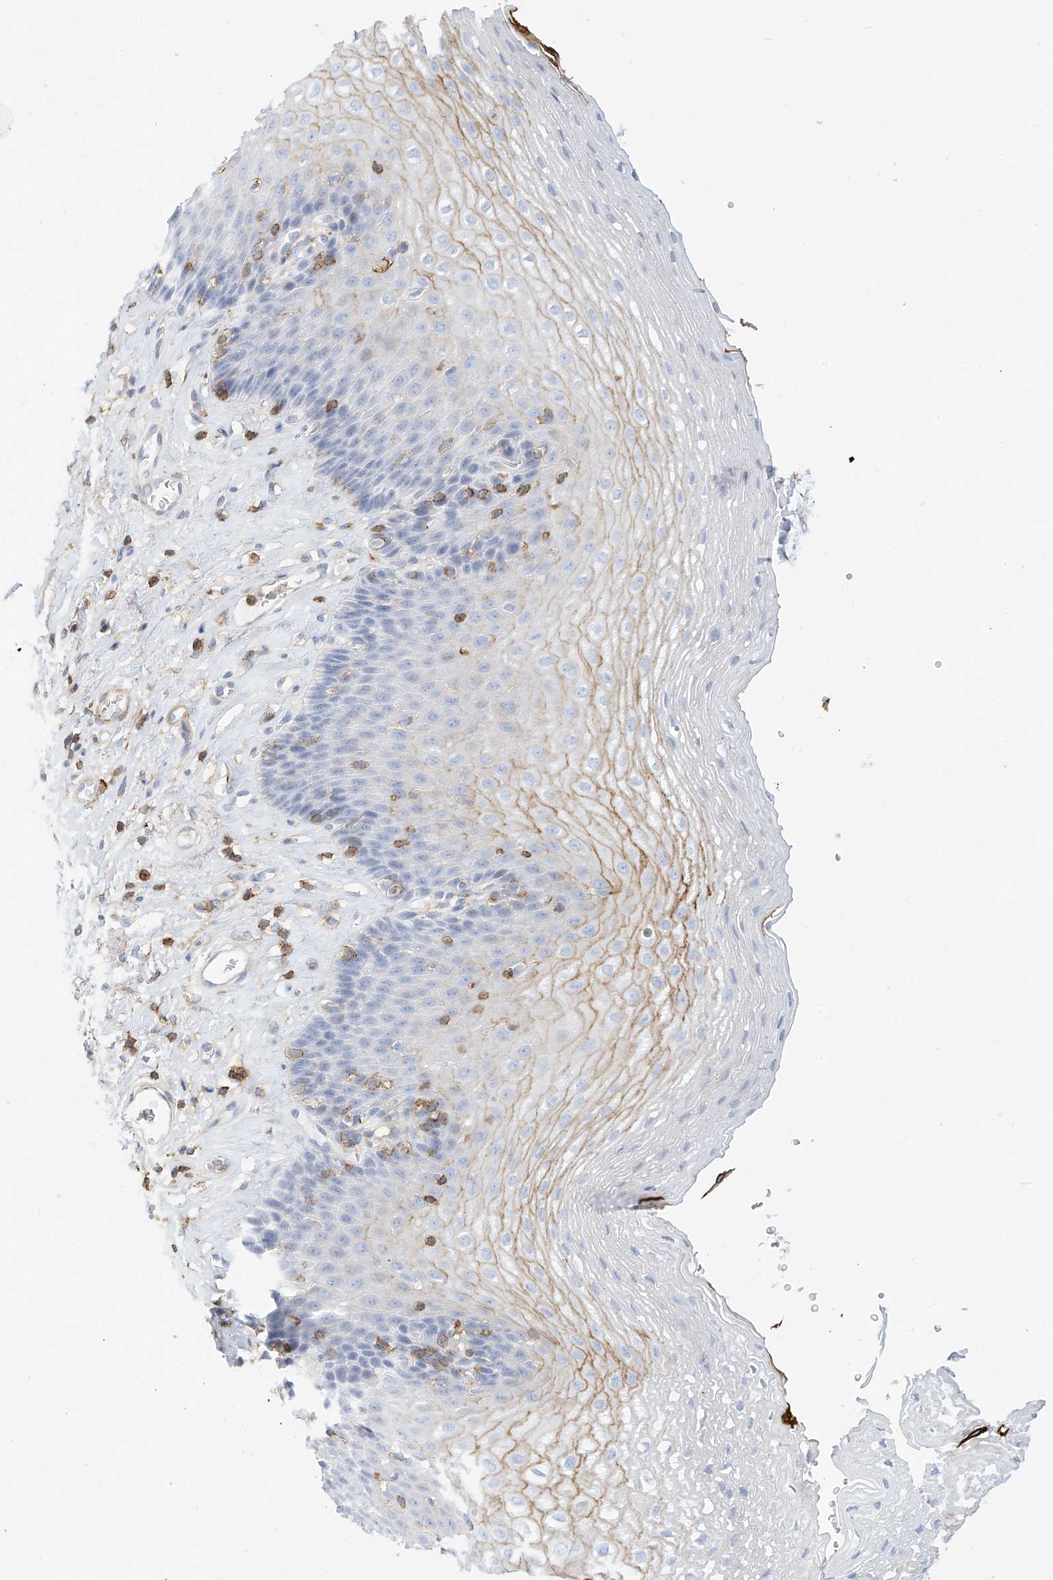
{"staining": {"intensity": "moderate", "quantity": "<25%", "location": "cytoplasmic/membranous"}, "tissue": "esophagus", "cell_type": "Squamous epithelial cells", "image_type": "normal", "snomed": [{"axis": "morphology", "description": "Normal tissue, NOS"}, {"axis": "topography", "description": "Esophagus"}], "caption": "Protein expression analysis of normal esophagus shows moderate cytoplasmic/membranous staining in about <25% of squamous epithelial cells. (DAB (3,3'-diaminobenzidine) IHC, brown staining for protein, blue staining for nuclei).", "gene": "TXNDC9", "patient": {"sex": "female", "age": 66}}